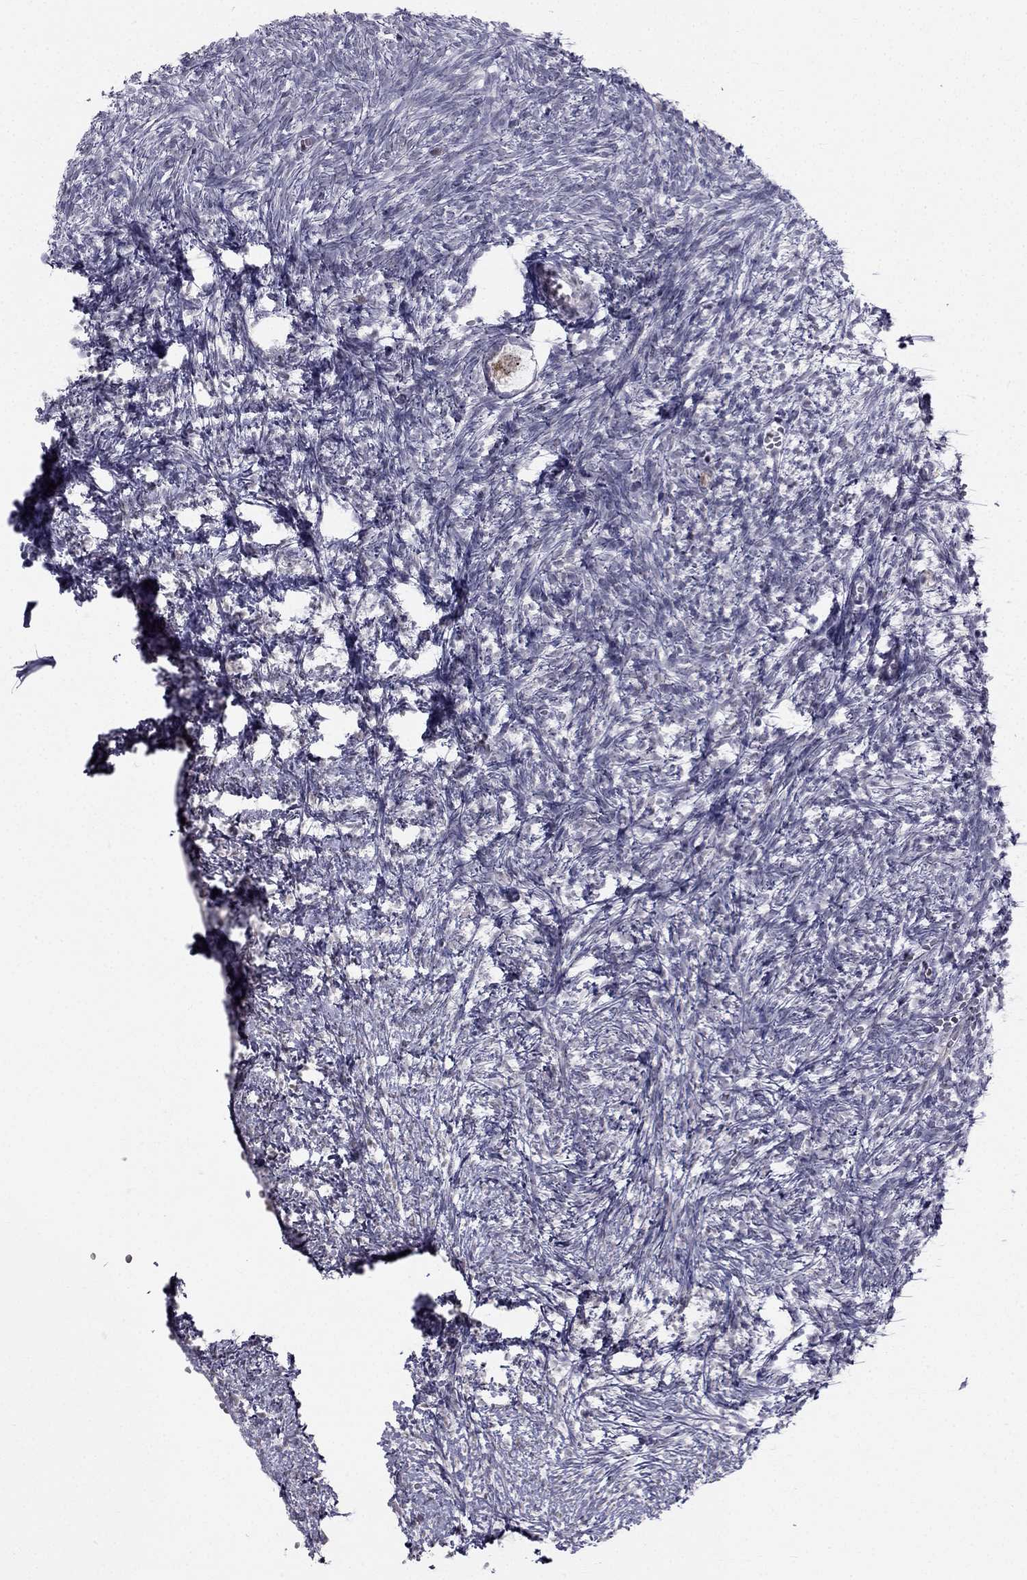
{"staining": {"intensity": "moderate", "quantity": ">75%", "location": "cytoplasmic/membranous"}, "tissue": "ovary", "cell_type": "Follicle cells", "image_type": "normal", "snomed": [{"axis": "morphology", "description": "Normal tissue, NOS"}, {"axis": "topography", "description": "Ovary"}], "caption": "Brown immunohistochemical staining in normal human ovary exhibits moderate cytoplasmic/membranous staining in approximately >75% of follicle cells.", "gene": "TRPS1", "patient": {"sex": "female", "age": 43}}